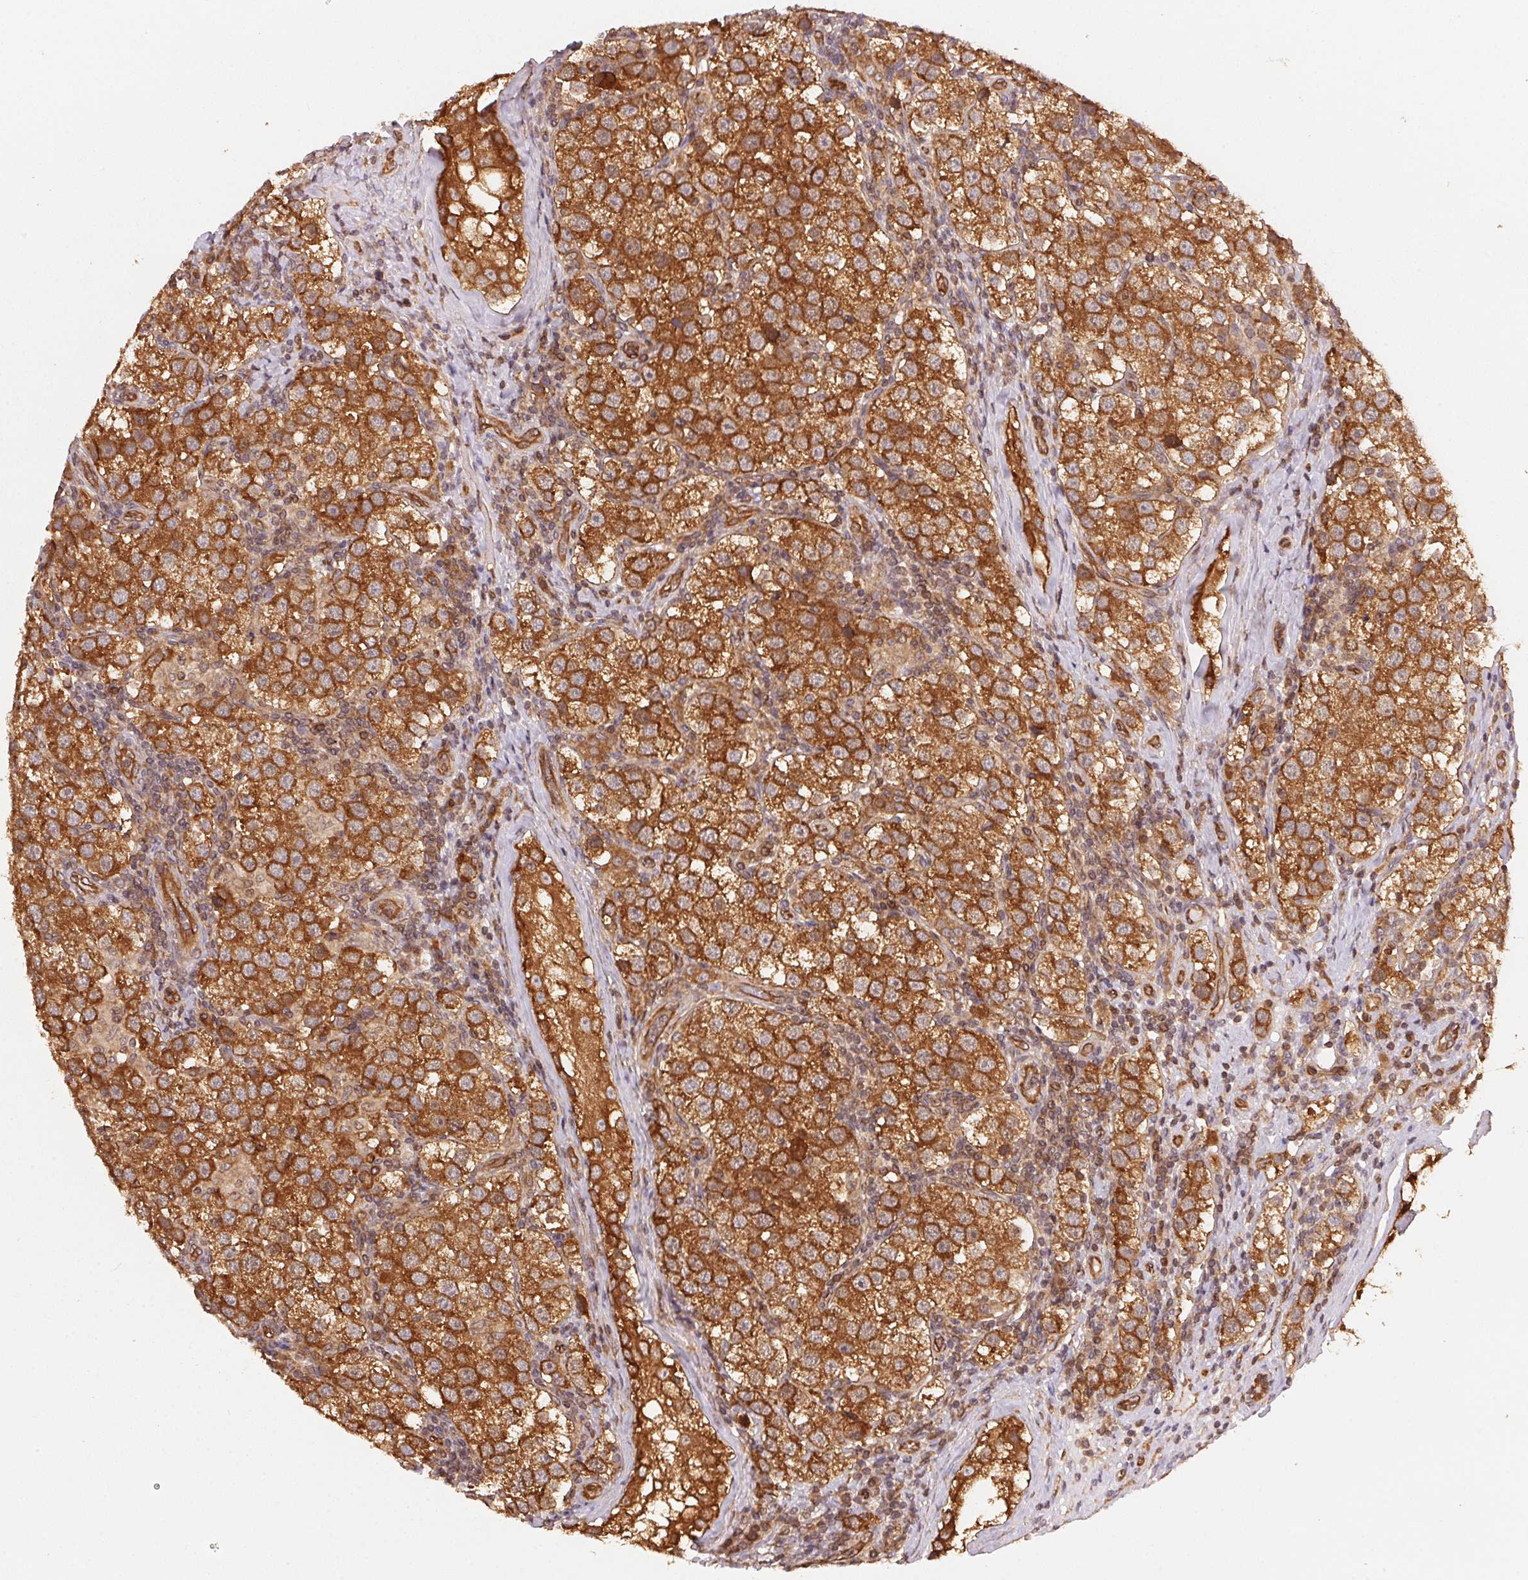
{"staining": {"intensity": "strong", "quantity": ">75%", "location": "cytoplasmic/membranous"}, "tissue": "testis cancer", "cell_type": "Tumor cells", "image_type": "cancer", "snomed": [{"axis": "morphology", "description": "Seminoma, NOS"}, {"axis": "topography", "description": "Testis"}], "caption": "Protein expression analysis of seminoma (testis) displays strong cytoplasmic/membranous staining in about >75% of tumor cells. The staining is performed using DAB brown chromogen to label protein expression. The nuclei are counter-stained blue using hematoxylin.", "gene": "STRN4", "patient": {"sex": "male", "age": 37}}